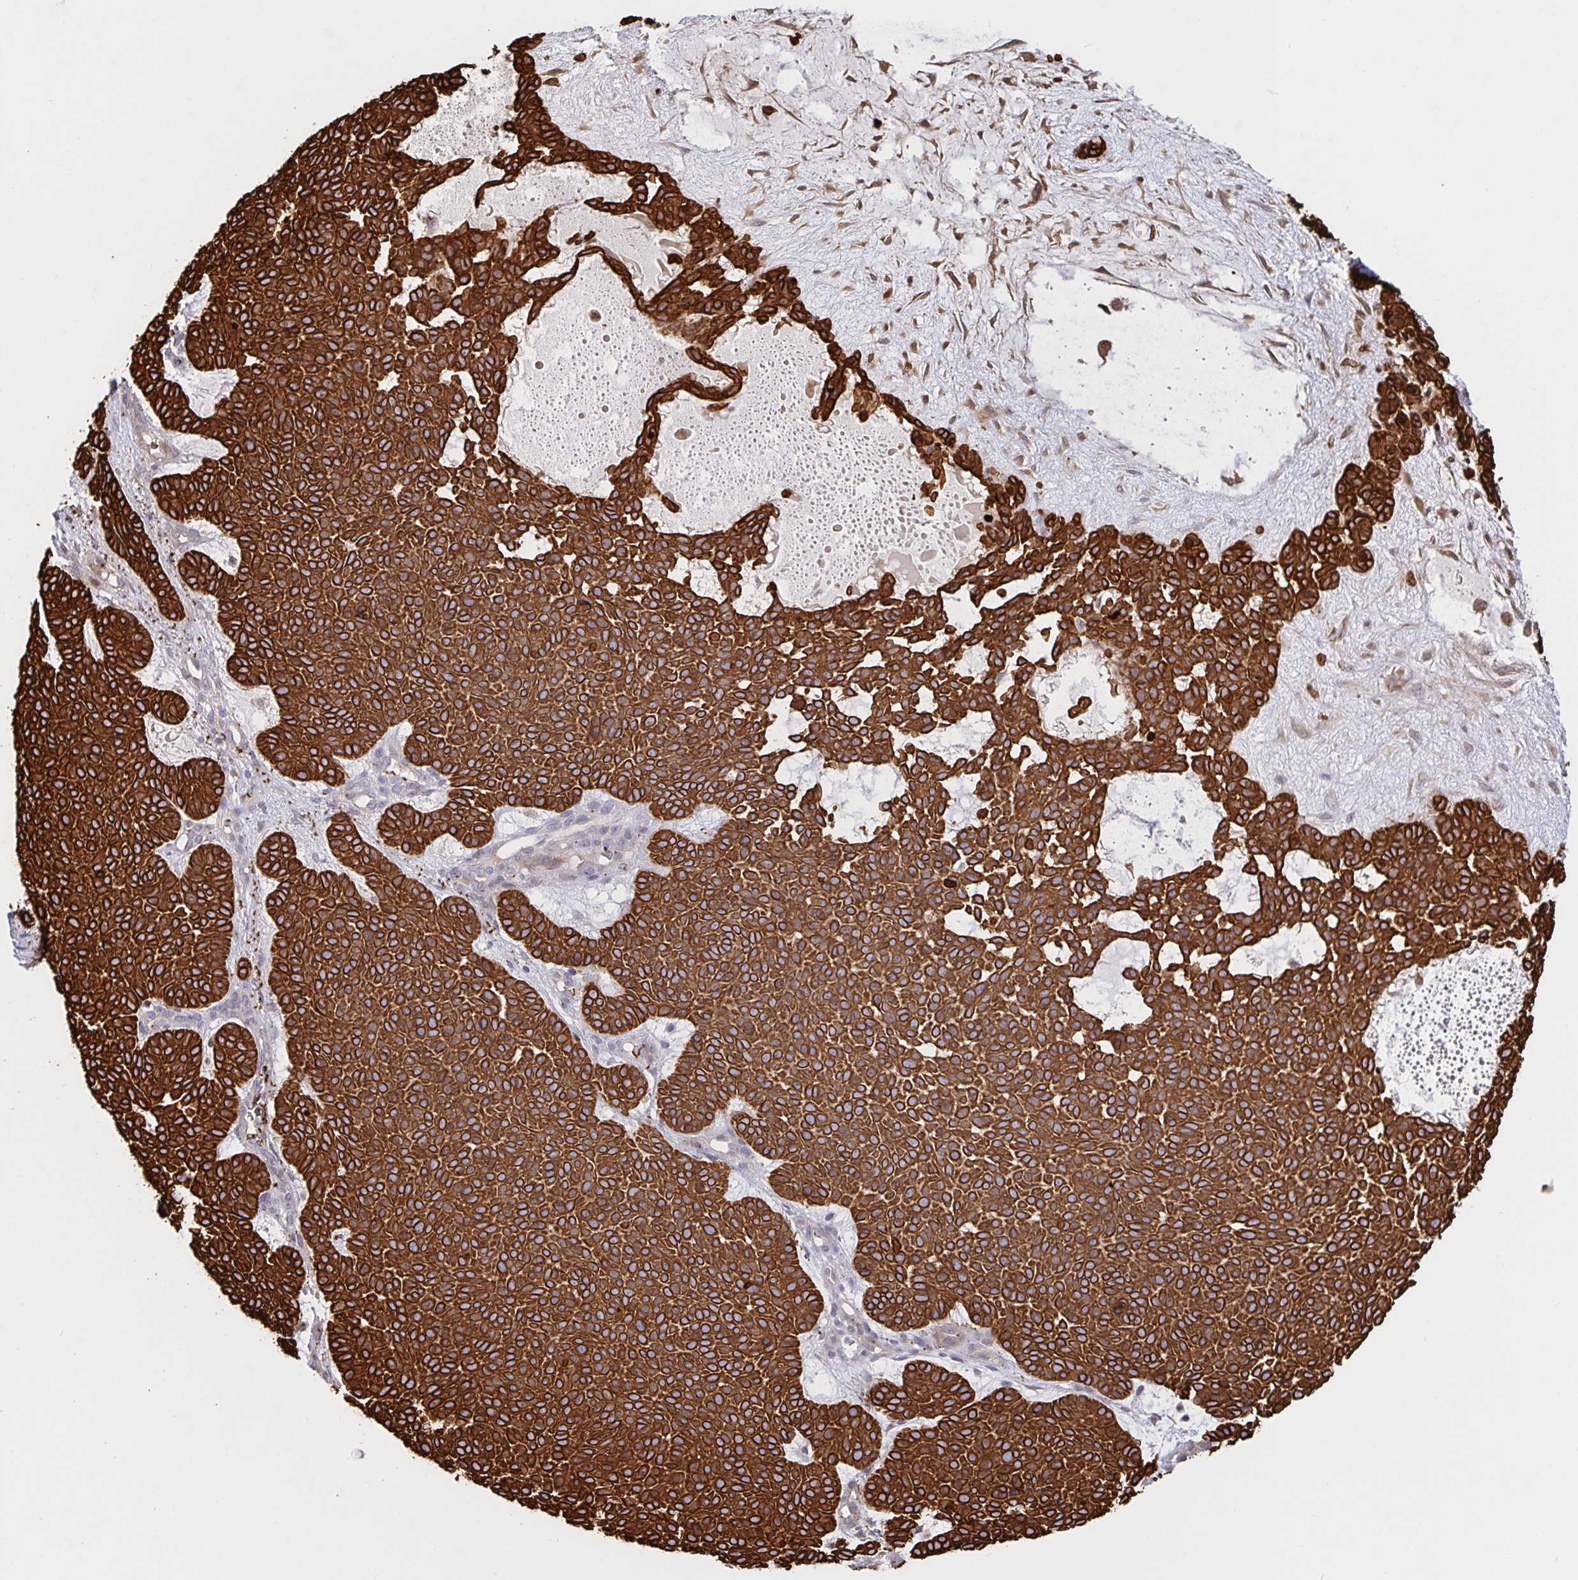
{"staining": {"intensity": "strong", "quantity": ">75%", "location": "cytoplasmic/membranous"}, "tissue": "skin cancer", "cell_type": "Tumor cells", "image_type": "cancer", "snomed": [{"axis": "morphology", "description": "Basal cell carcinoma"}, {"axis": "topography", "description": "Skin"}], "caption": "Human skin cancer (basal cell carcinoma) stained for a protein (brown) reveals strong cytoplasmic/membranous positive positivity in approximately >75% of tumor cells.", "gene": "AACS", "patient": {"sex": "female", "age": 82}}